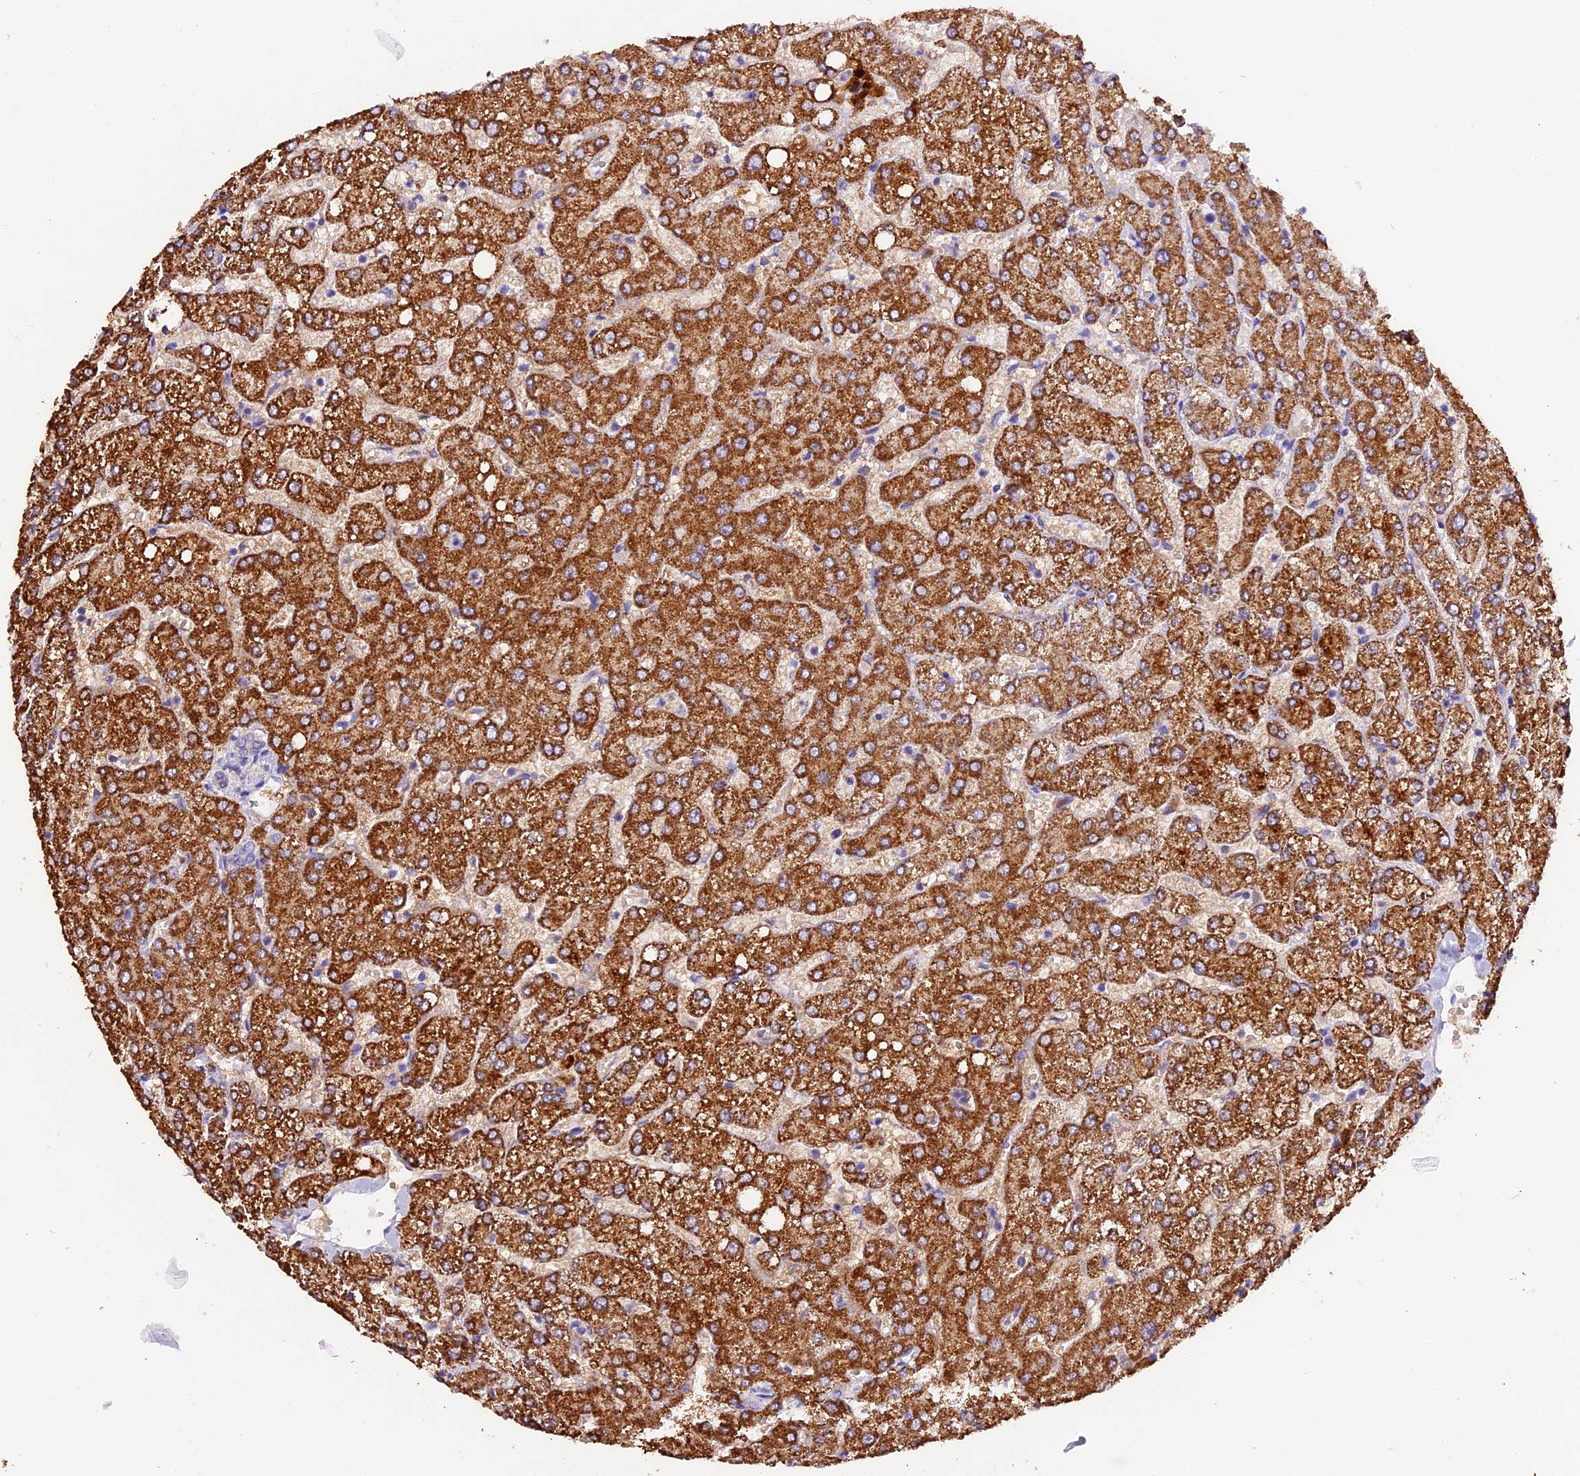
{"staining": {"intensity": "negative", "quantity": "none", "location": "none"}, "tissue": "liver", "cell_type": "Cholangiocytes", "image_type": "normal", "snomed": [{"axis": "morphology", "description": "Normal tissue, NOS"}, {"axis": "topography", "description": "Liver"}], "caption": "The immunohistochemistry (IHC) histopathology image has no significant positivity in cholangiocytes of liver. (Brightfield microscopy of DAB immunohistochemistry (IHC) at high magnification).", "gene": "SIX5", "patient": {"sex": "female", "age": 54}}